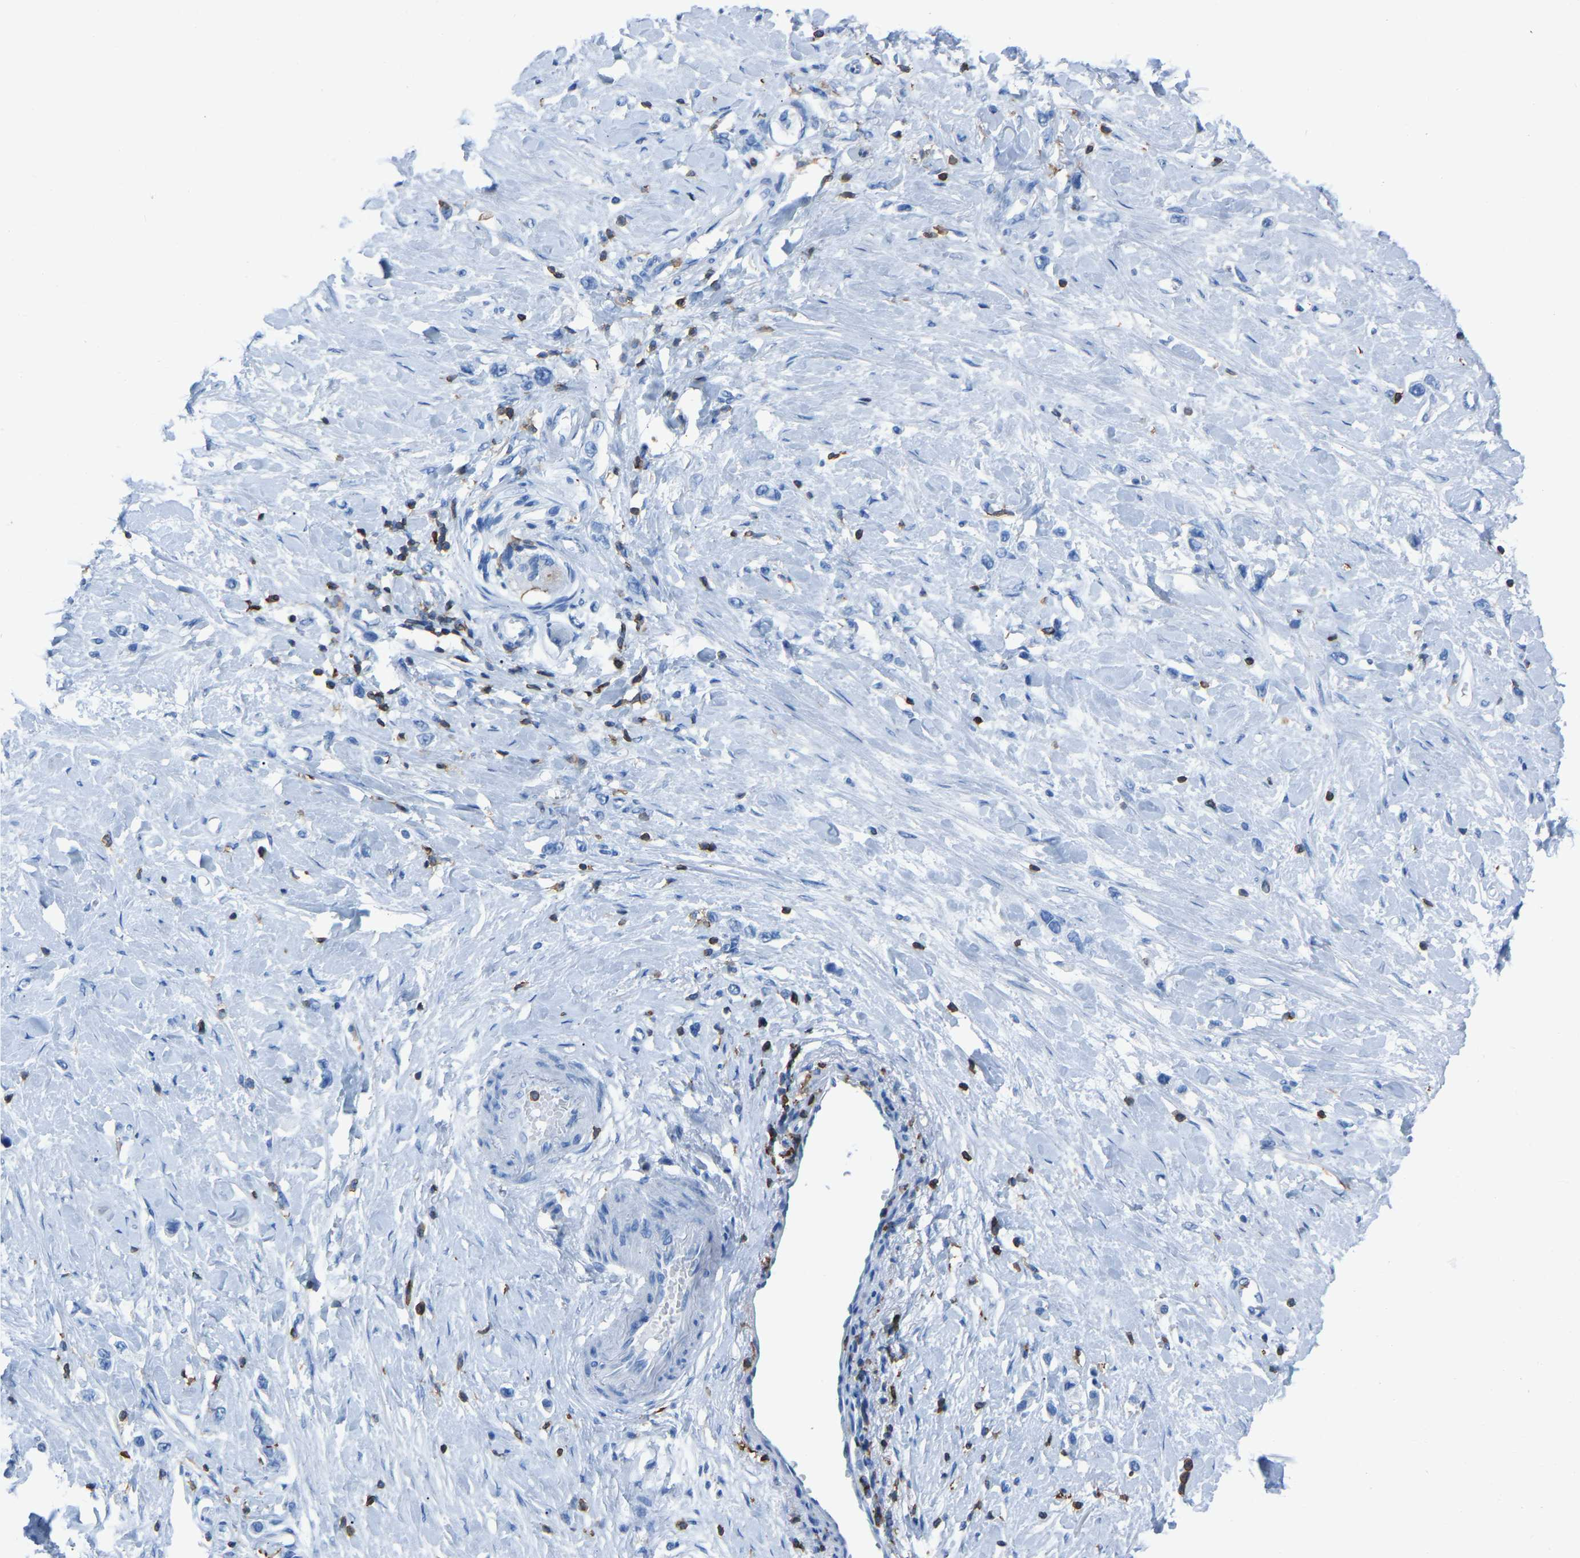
{"staining": {"intensity": "negative", "quantity": "none", "location": "none"}, "tissue": "stomach cancer", "cell_type": "Tumor cells", "image_type": "cancer", "snomed": [{"axis": "morphology", "description": "Adenocarcinoma, NOS"}, {"axis": "topography", "description": "Stomach"}], "caption": "There is no significant expression in tumor cells of stomach adenocarcinoma.", "gene": "LSP1", "patient": {"sex": "female", "age": 65}}